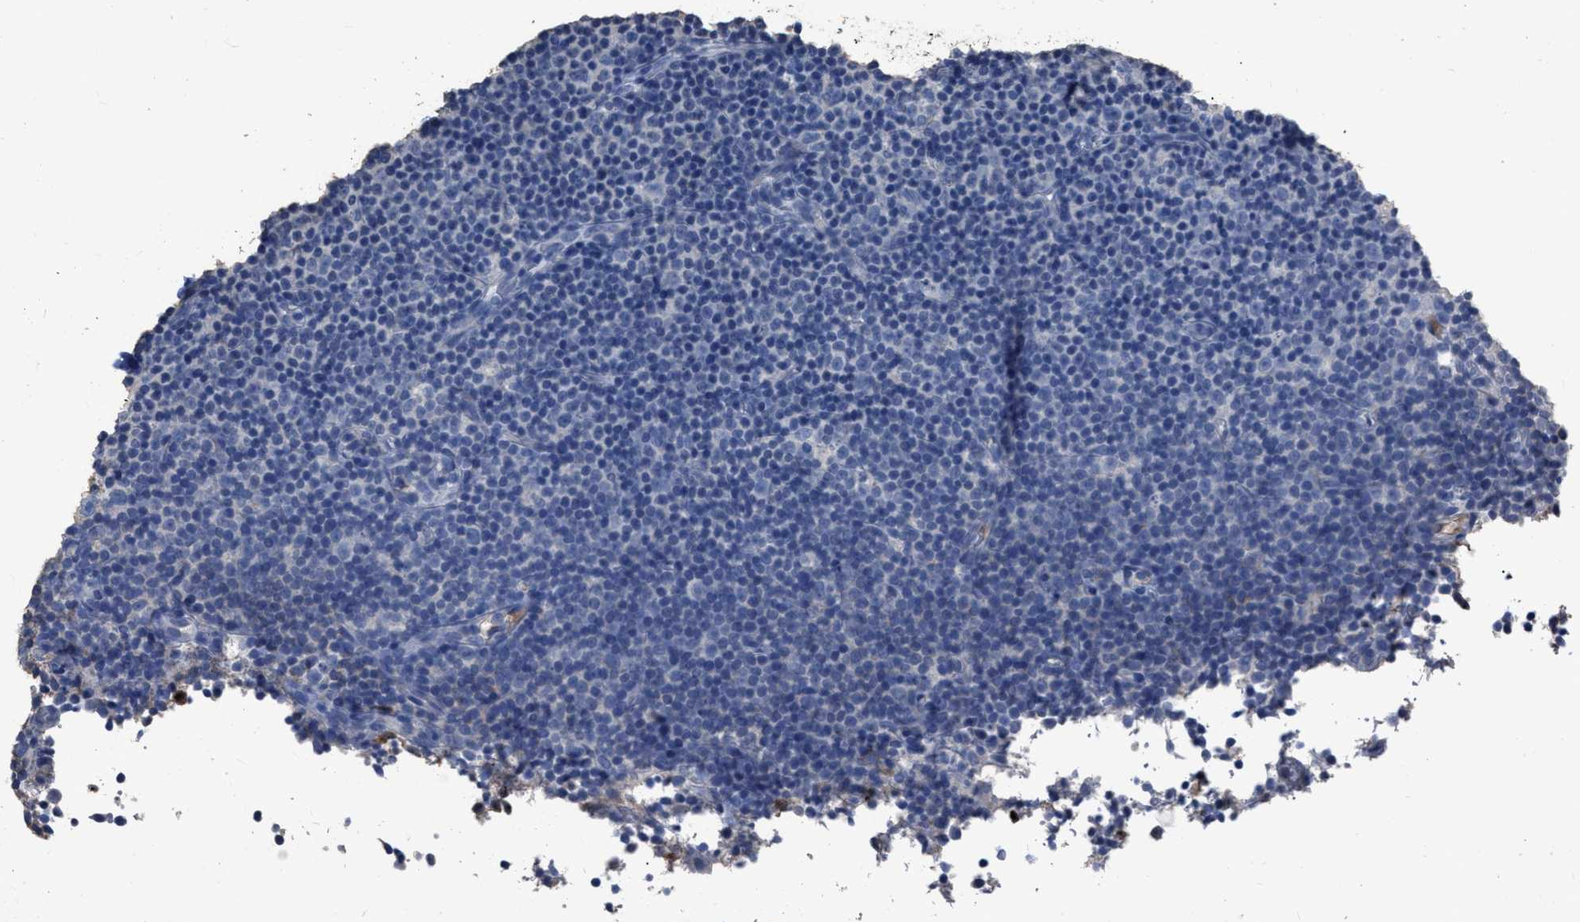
{"staining": {"intensity": "negative", "quantity": "none", "location": "none"}, "tissue": "lymphoma", "cell_type": "Tumor cells", "image_type": "cancer", "snomed": [{"axis": "morphology", "description": "Malignant lymphoma, non-Hodgkin's type, Low grade"}, {"axis": "topography", "description": "Lymph node"}], "caption": "Photomicrograph shows no significant protein staining in tumor cells of lymphoma.", "gene": "HABP2", "patient": {"sex": "female", "age": 67}}